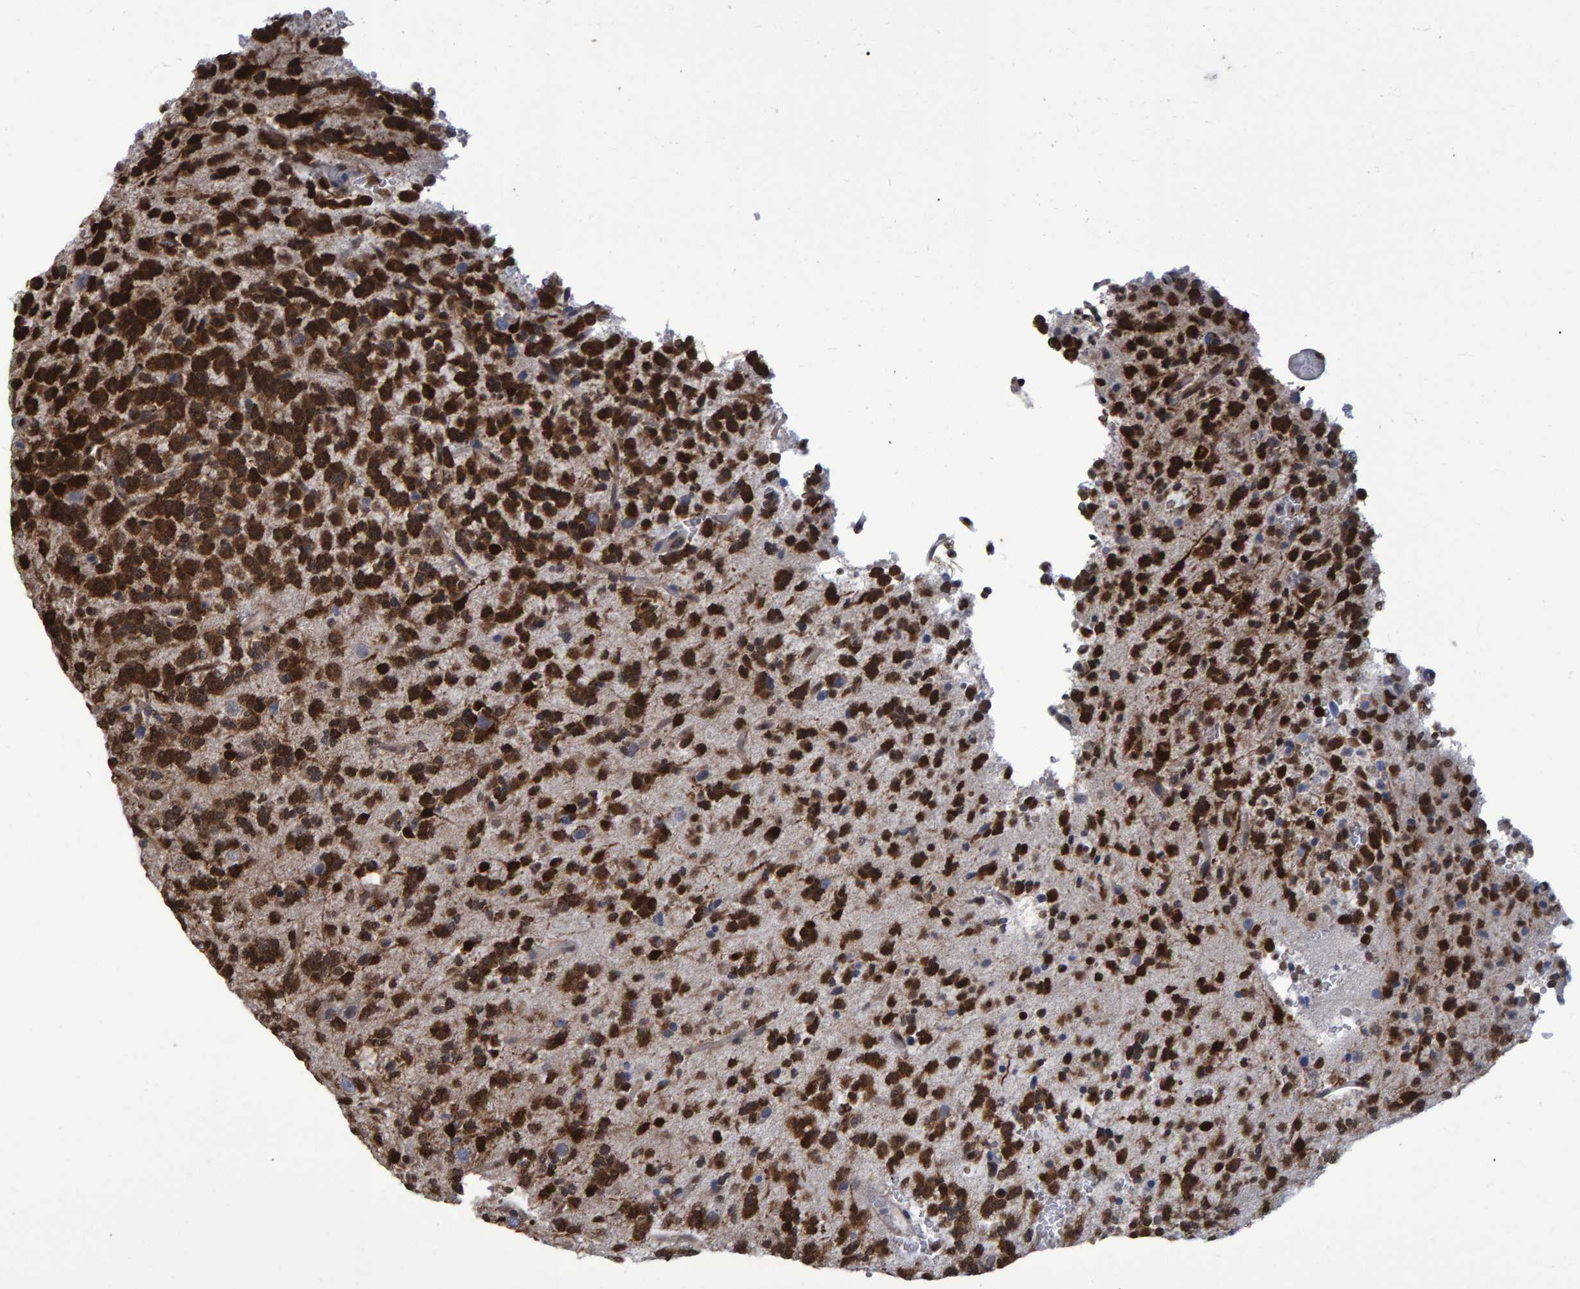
{"staining": {"intensity": "strong", "quantity": ">75%", "location": "cytoplasmic/membranous,nuclear"}, "tissue": "glioma", "cell_type": "Tumor cells", "image_type": "cancer", "snomed": [{"axis": "morphology", "description": "Glioma, malignant, Low grade"}, {"axis": "topography", "description": "Brain"}], "caption": "Immunohistochemical staining of human glioma displays high levels of strong cytoplasmic/membranous and nuclear protein staining in about >75% of tumor cells. The staining was performed using DAB (3,3'-diaminobenzidine), with brown indicating positive protein expression. Nuclei are stained blue with hematoxylin.", "gene": "QKI", "patient": {"sex": "male", "age": 38}}